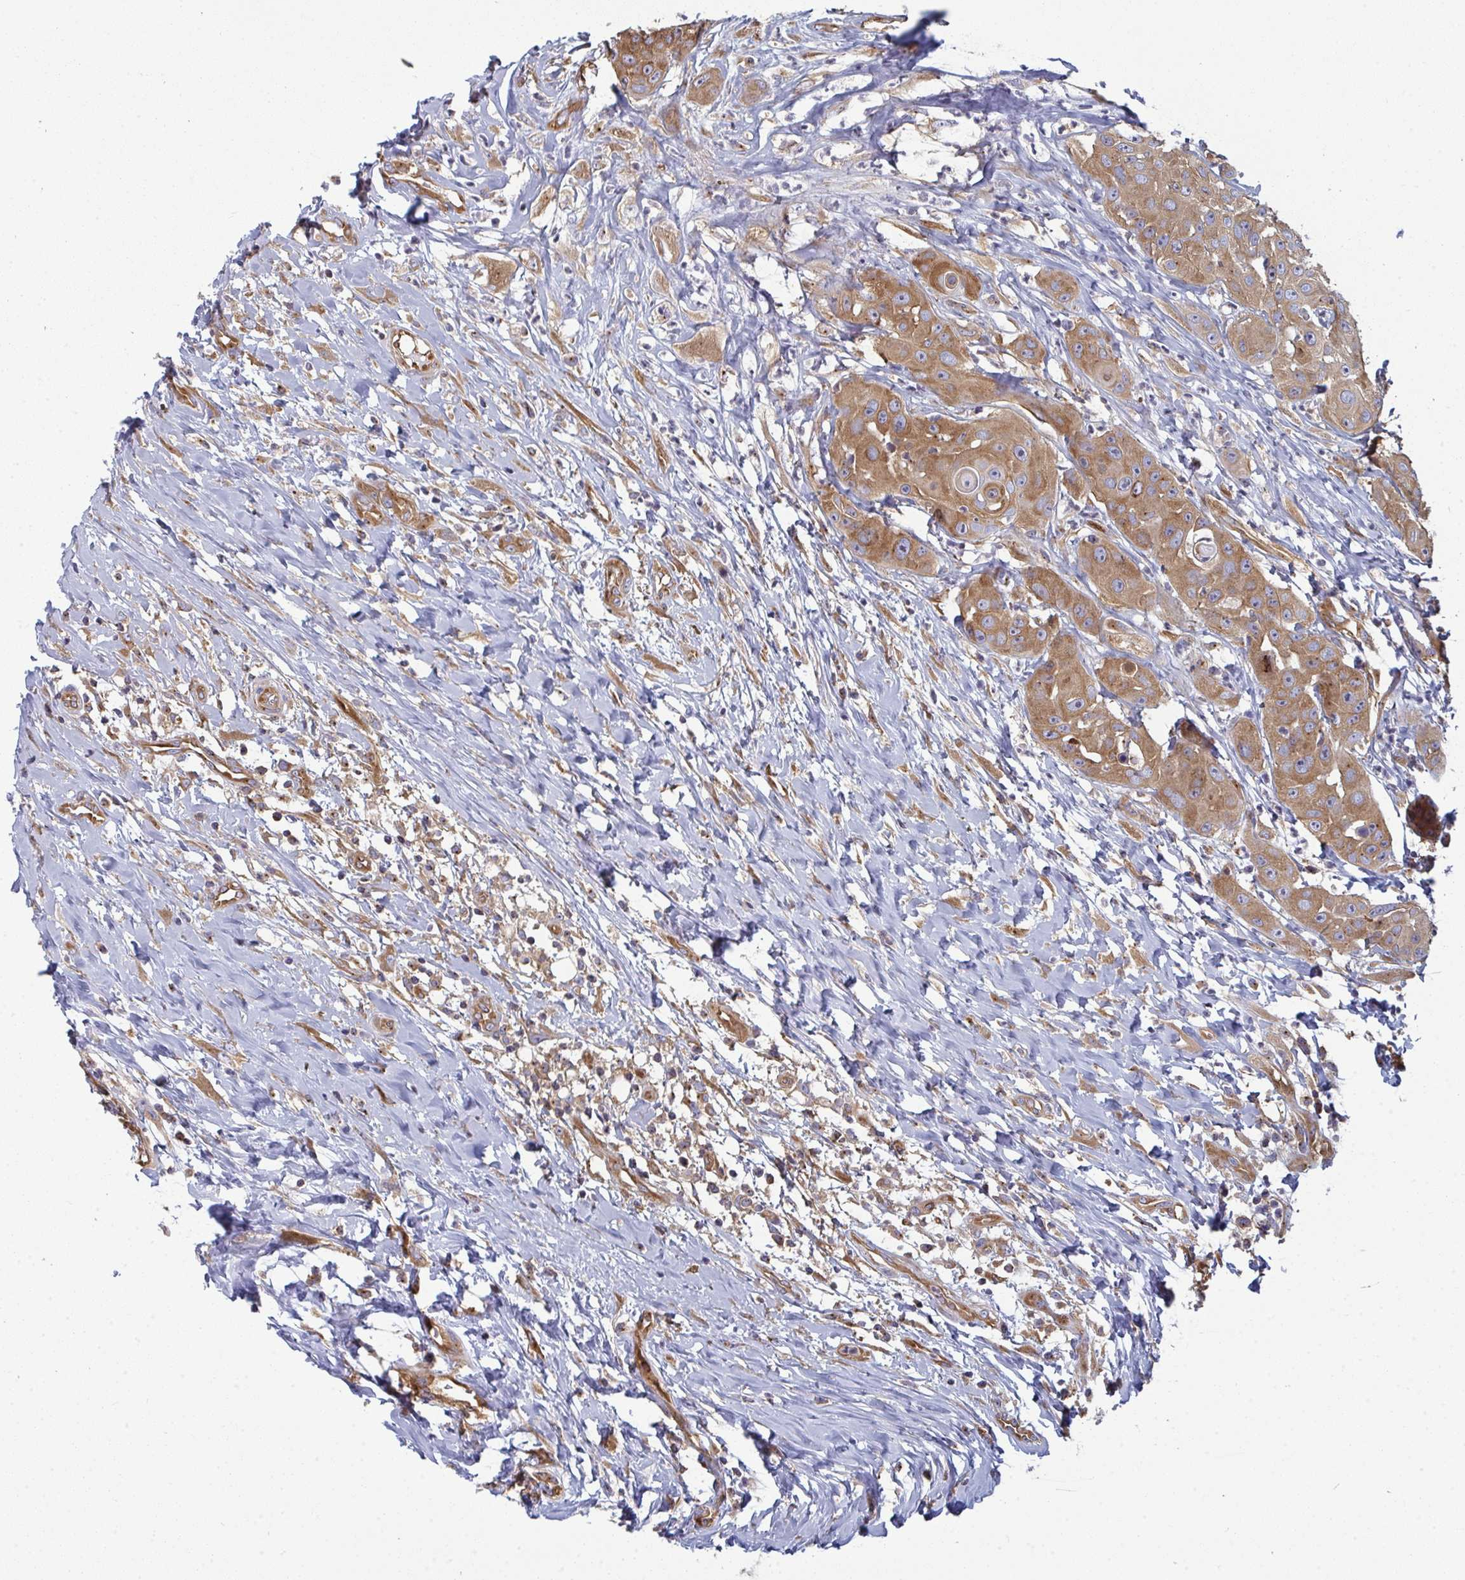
{"staining": {"intensity": "moderate", "quantity": ">75%", "location": "cytoplasmic/membranous"}, "tissue": "head and neck cancer", "cell_type": "Tumor cells", "image_type": "cancer", "snomed": [{"axis": "morphology", "description": "Squamous cell carcinoma, NOS"}, {"axis": "topography", "description": "Head-Neck"}], "caption": "This is a histology image of immunohistochemistry staining of squamous cell carcinoma (head and neck), which shows moderate staining in the cytoplasmic/membranous of tumor cells.", "gene": "DYNC1I2", "patient": {"sex": "male", "age": 83}}